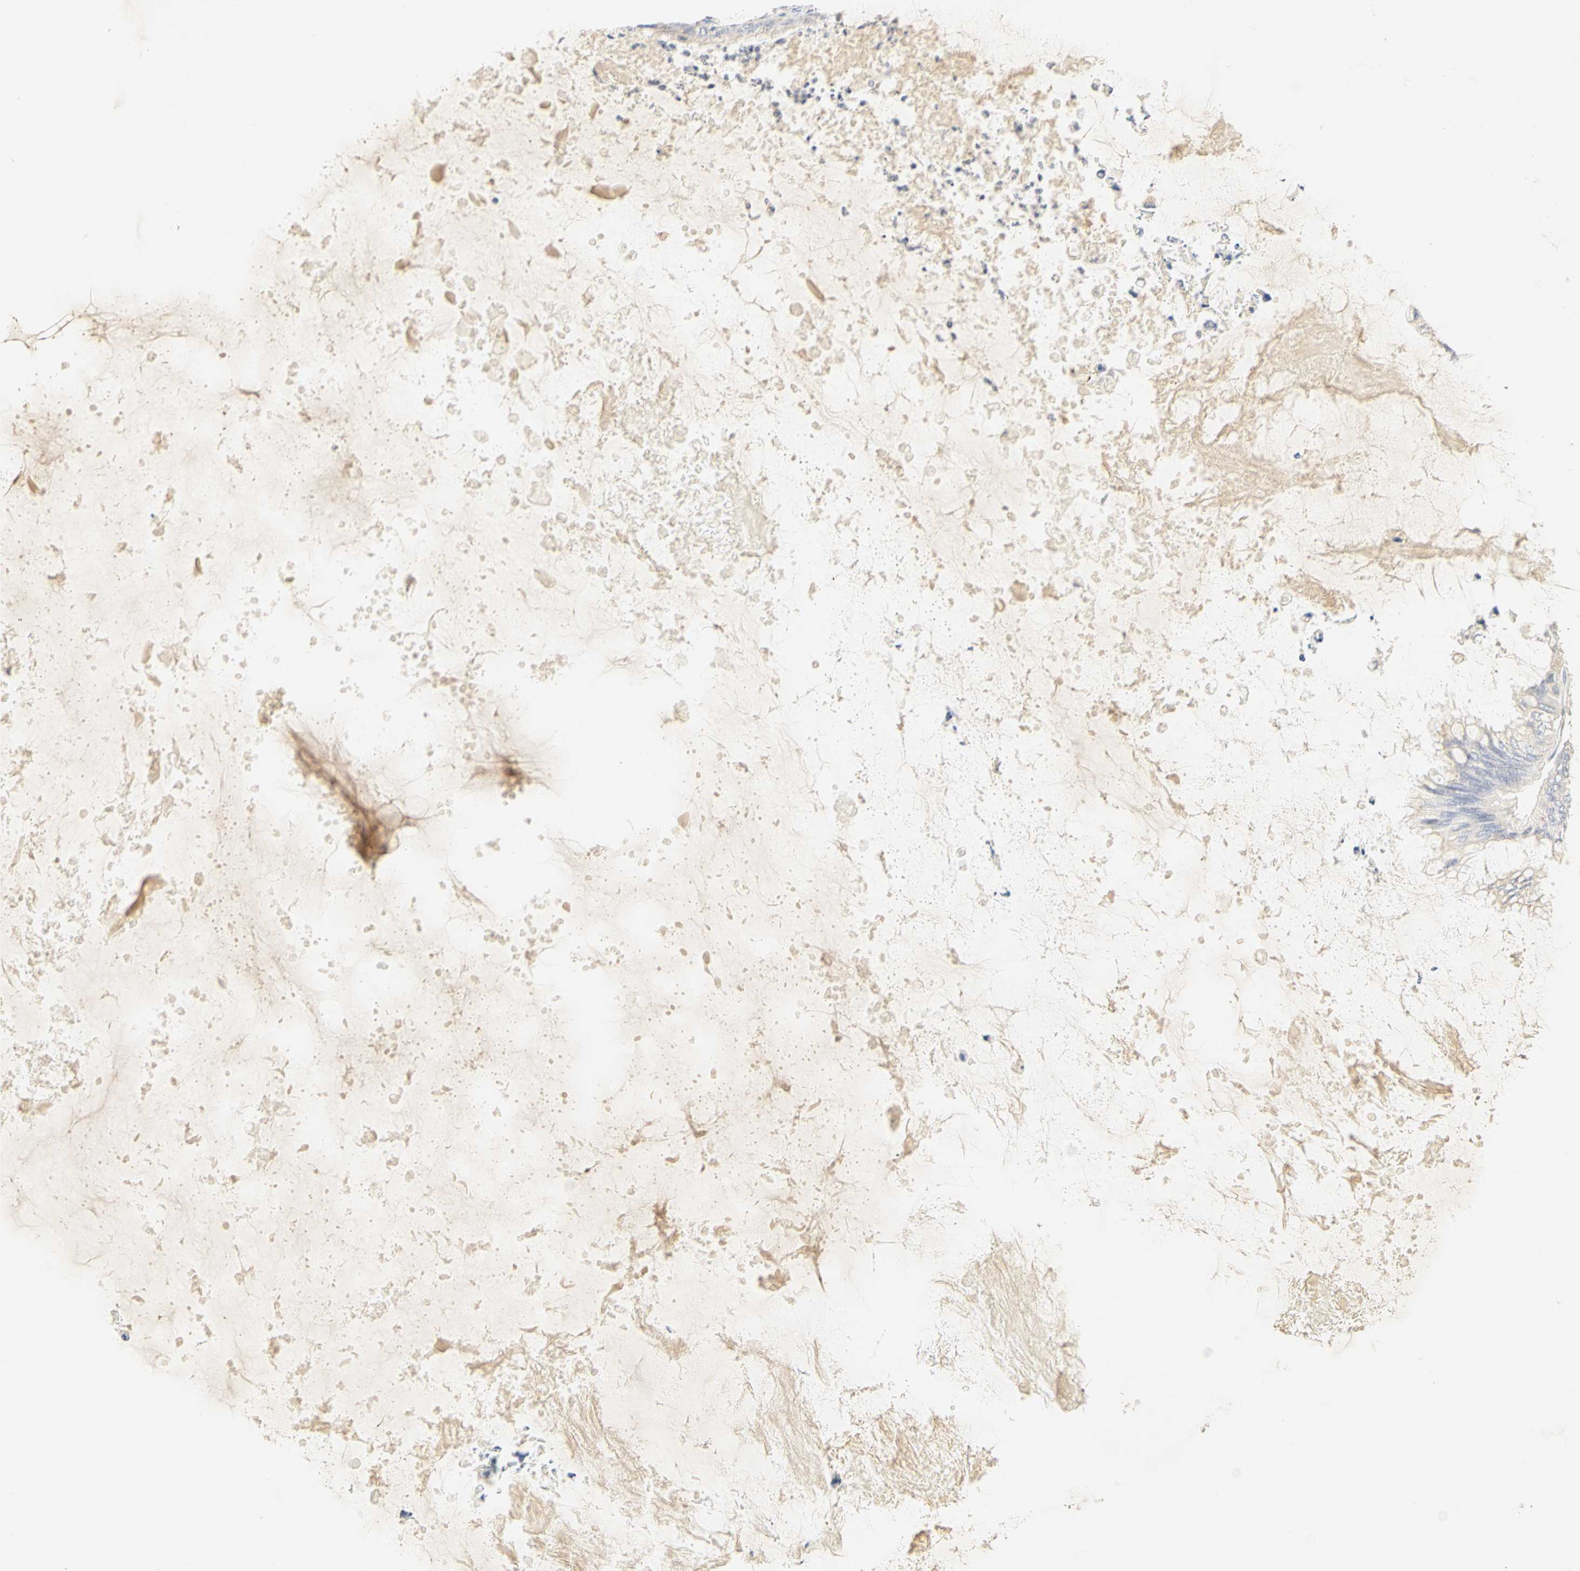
{"staining": {"intensity": "weak", "quantity": ">75%", "location": "cytoplasmic/membranous"}, "tissue": "ovarian cancer", "cell_type": "Tumor cells", "image_type": "cancer", "snomed": [{"axis": "morphology", "description": "Cystadenocarcinoma, mucinous, NOS"}, {"axis": "topography", "description": "Ovary"}], "caption": "Ovarian mucinous cystadenocarcinoma stained with a protein marker exhibits weak staining in tumor cells.", "gene": "GNRH2", "patient": {"sex": "female", "age": 80}}